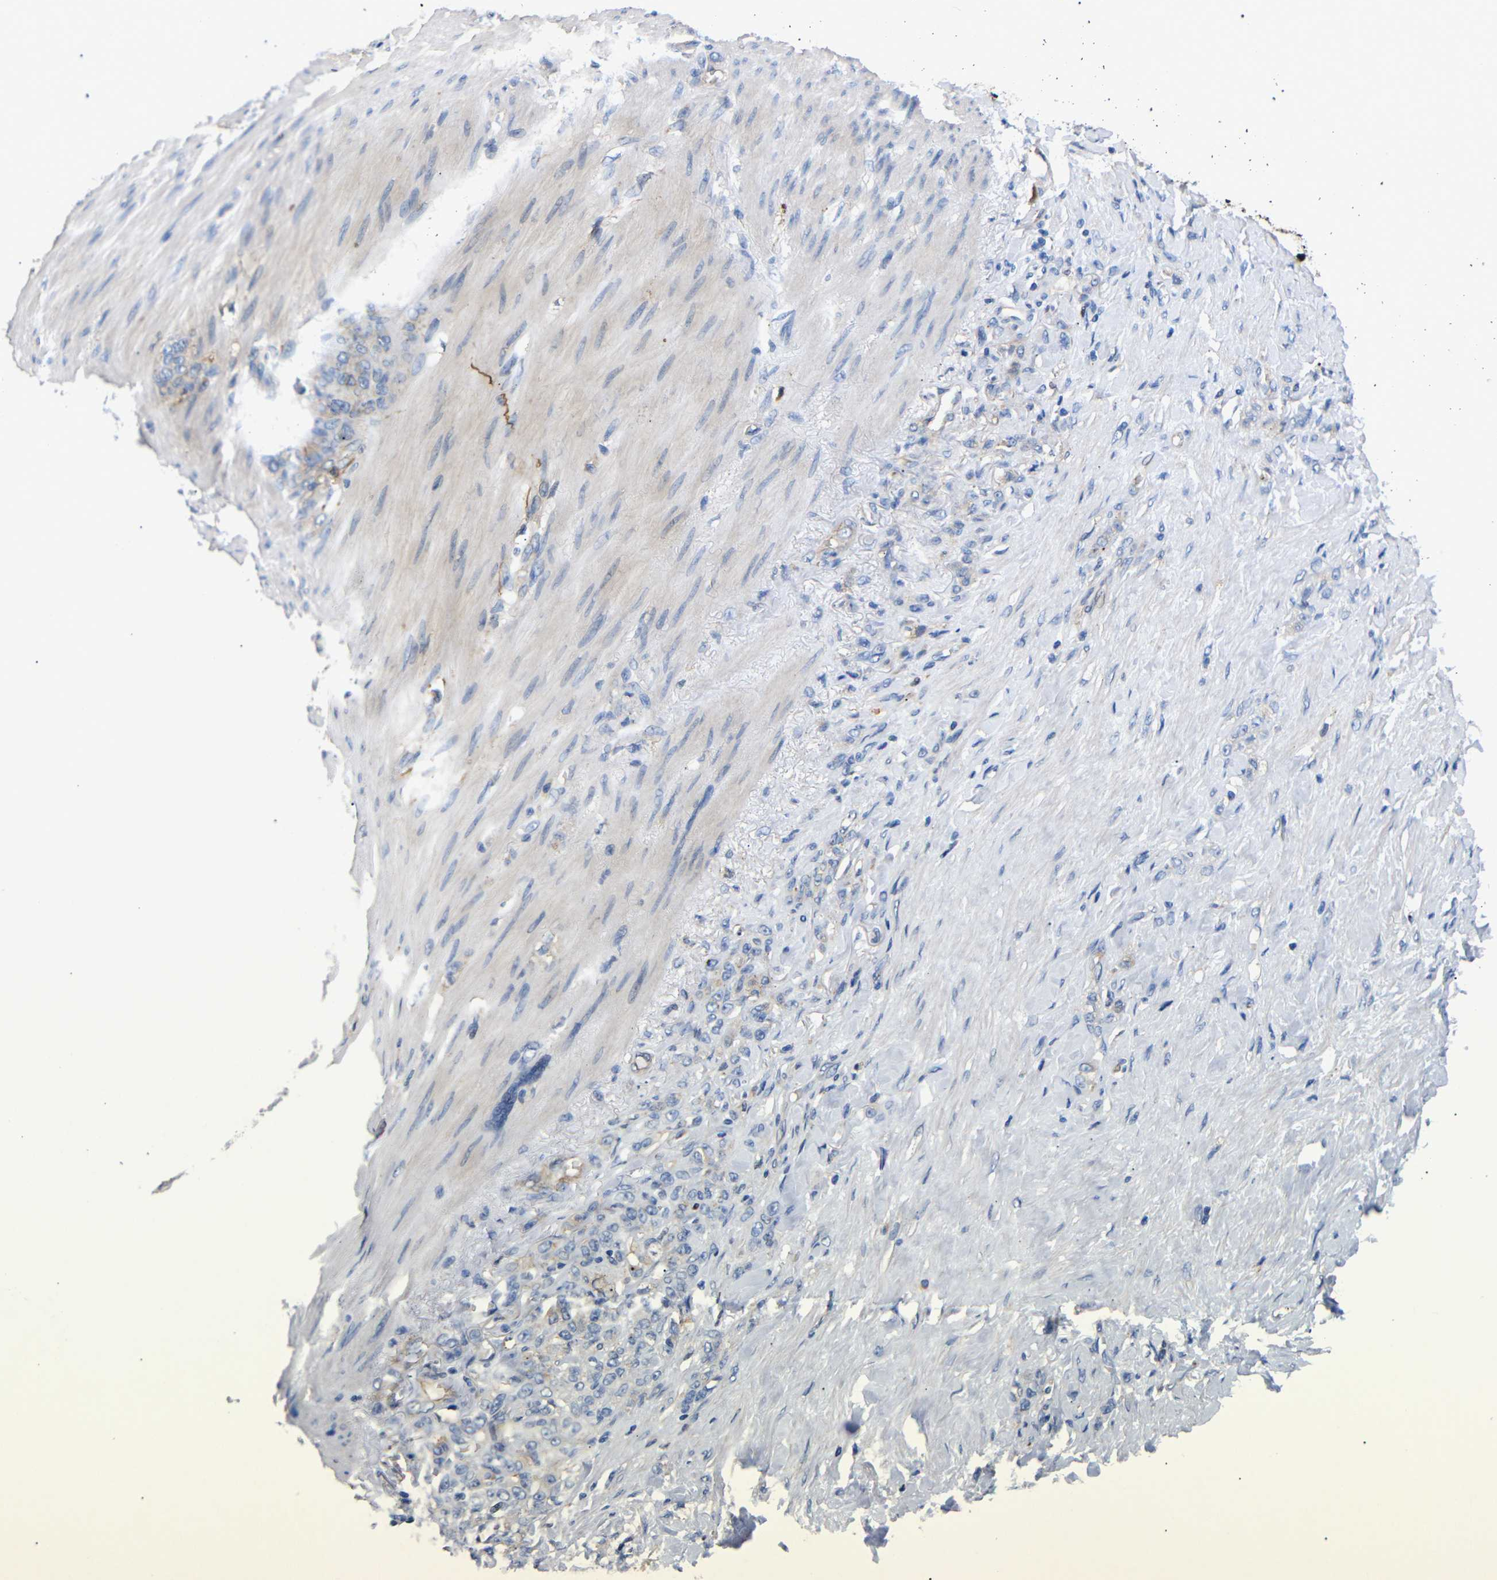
{"staining": {"intensity": "weak", "quantity": "<25%", "location": "cytoplasmic/membranous"}, "tissue": "stomach cancer", "cell_type": "Tumor cells", "image_type": "cancer", "snomed": [{"axis": "morphology", "description": "Adenocarcinoma, NOS"}, {"axis": "topography", "description": "Stomach"}], "caption": "Stomach cancer (adenocarcinoma) was stained to show a protein in brown. There is no significant staining in tumor cells. The staining is performed using DAB (3,3'-diaminobenzidine) brown chromogen with nuclei counter-stained in using hematoxylin.", "gene": "SDCBP", "patient": {"sex": "male", "age": 82}}